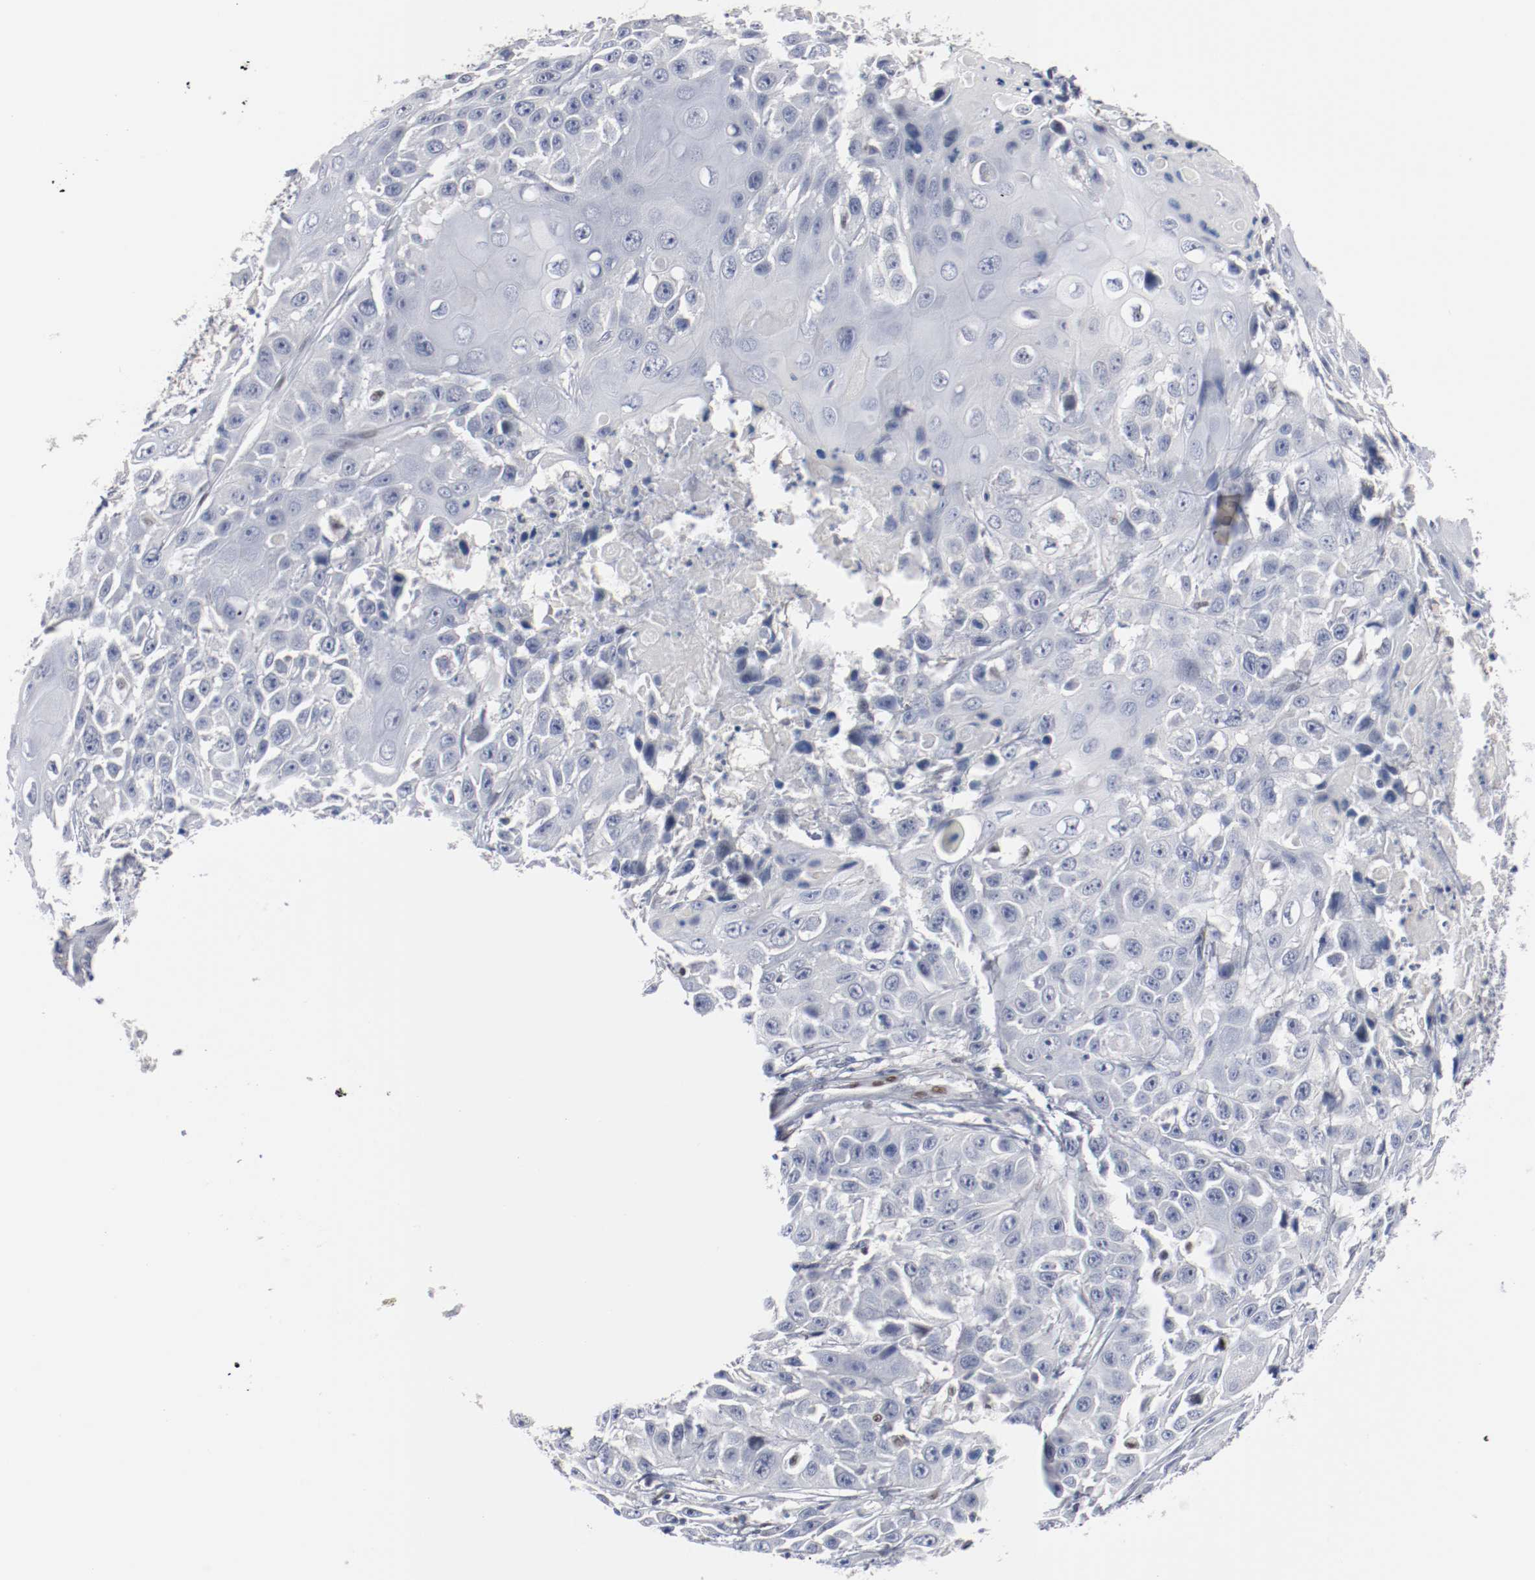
{"staining": {"intensity": "negative", "quantity": "none", "location": "none"}, "tissue": "cervical cancer", "cell_type": "Tumor cells", "image_type": "cancer", "snomed": [{"axis": "morphology", "description": "Squamous cell carcinoma, NOS"}, {"axis": "topography", "description": "Cervix"}], "caption": "High magnification brightfield microscopy of squamous cell carcinoma (cervical) stained with DAB (3,3'-diaminobenzidine) (brown) and counterstained with hematoxylin (blue): tumor cells show no significant positivity. (IHC, brightfield microscopy, high magnification).", "gene": "ZEB2", "patient": {"sex": "female", "age": 39}}